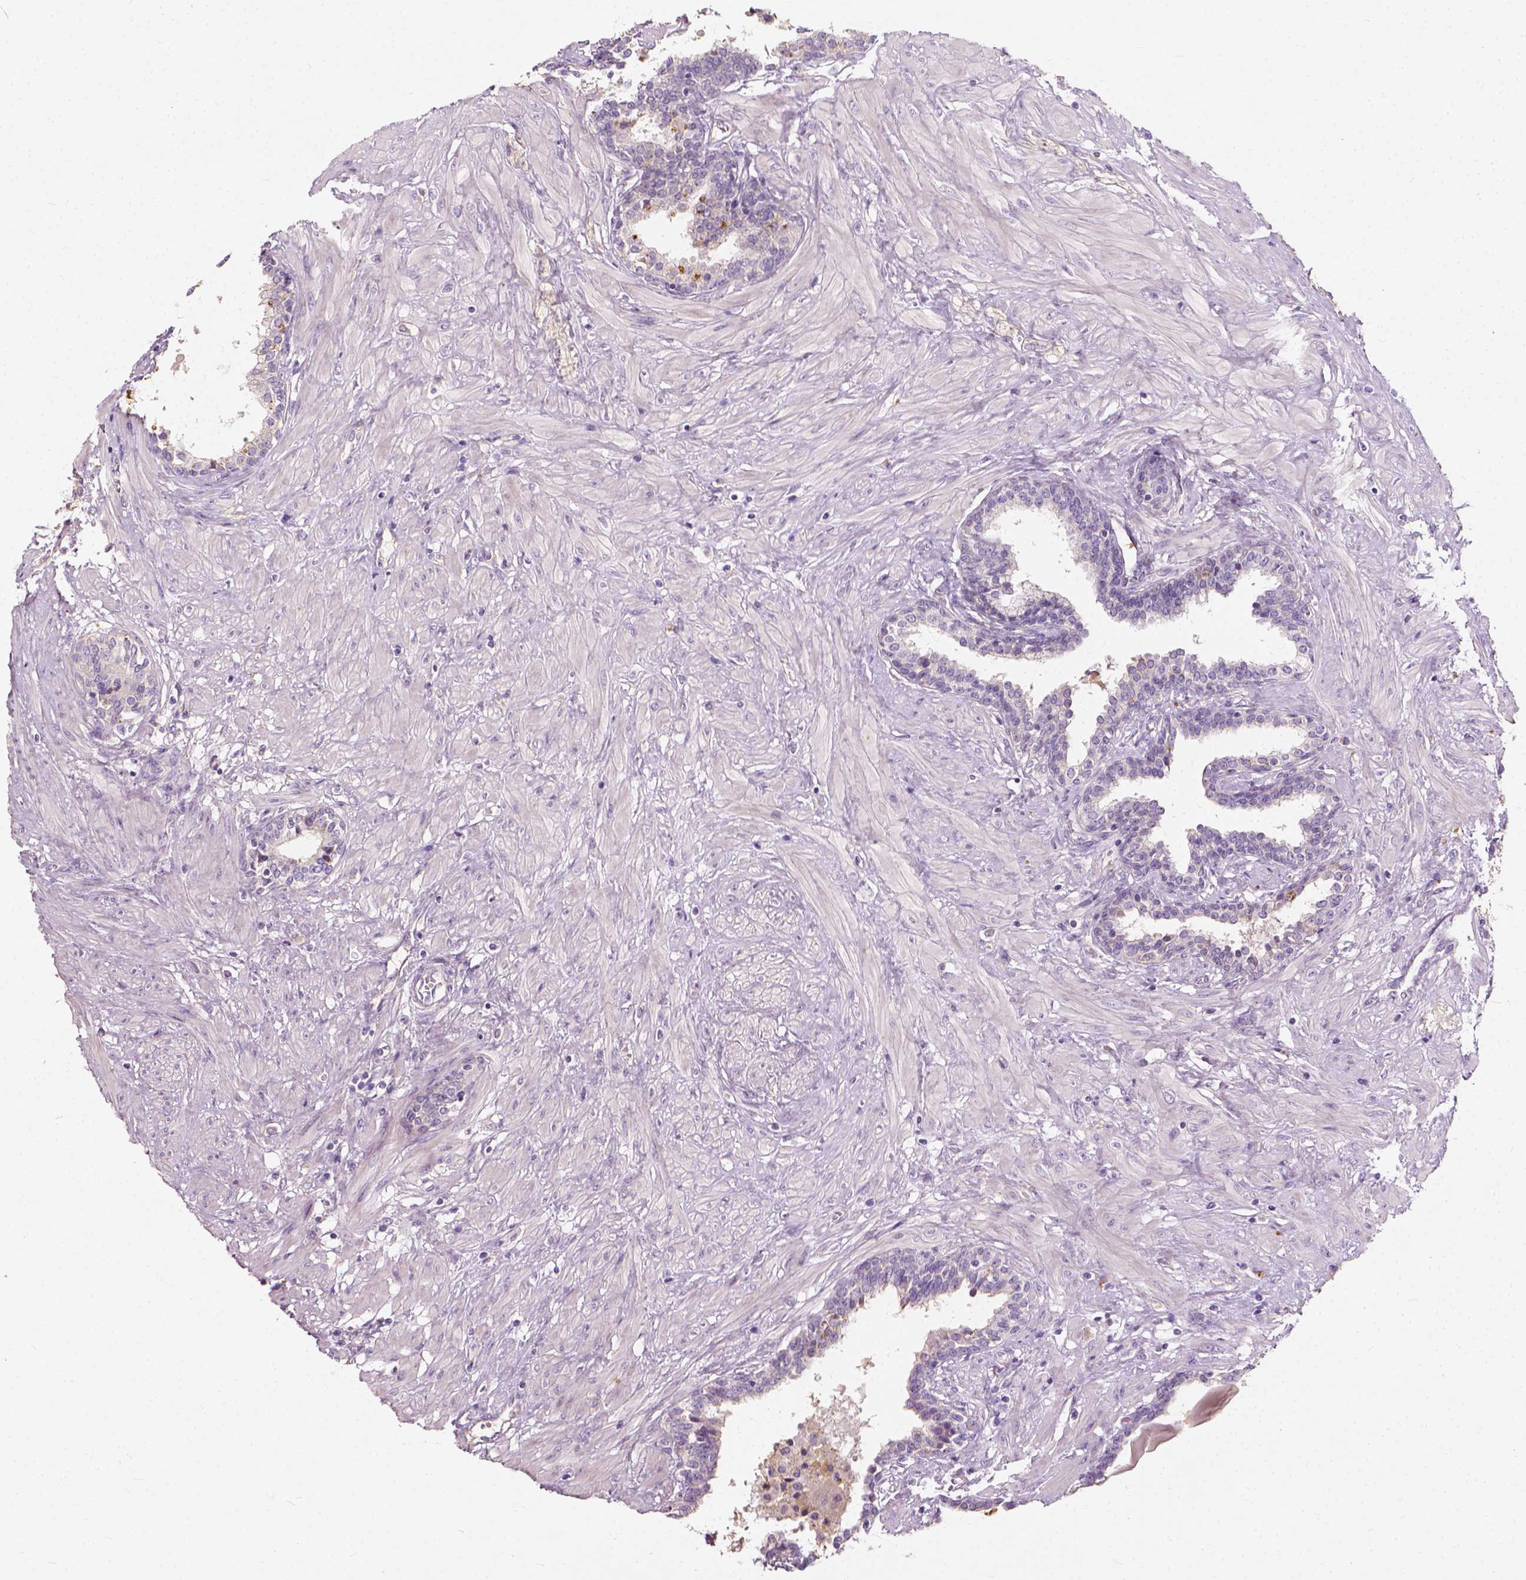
{"staining": {"intensity": "negative", "quantity": "none", "location": "none"}, "tissue": "prostate", "cell_type": "Glandular cells", "image_type": "normal", "snomed": [{"axis": "morphology", "description": "Normal tissue, NOS"}, {"axis": "topography", "description": "Prostate"}], "caption": "Immunohistochemistry (IHC) histopathology image of benign prostate stained for a protein (brown), which displays no staining in glandular cells.", "gene": "DHCR24", "patient": {"sex": "male", "age": 55}}